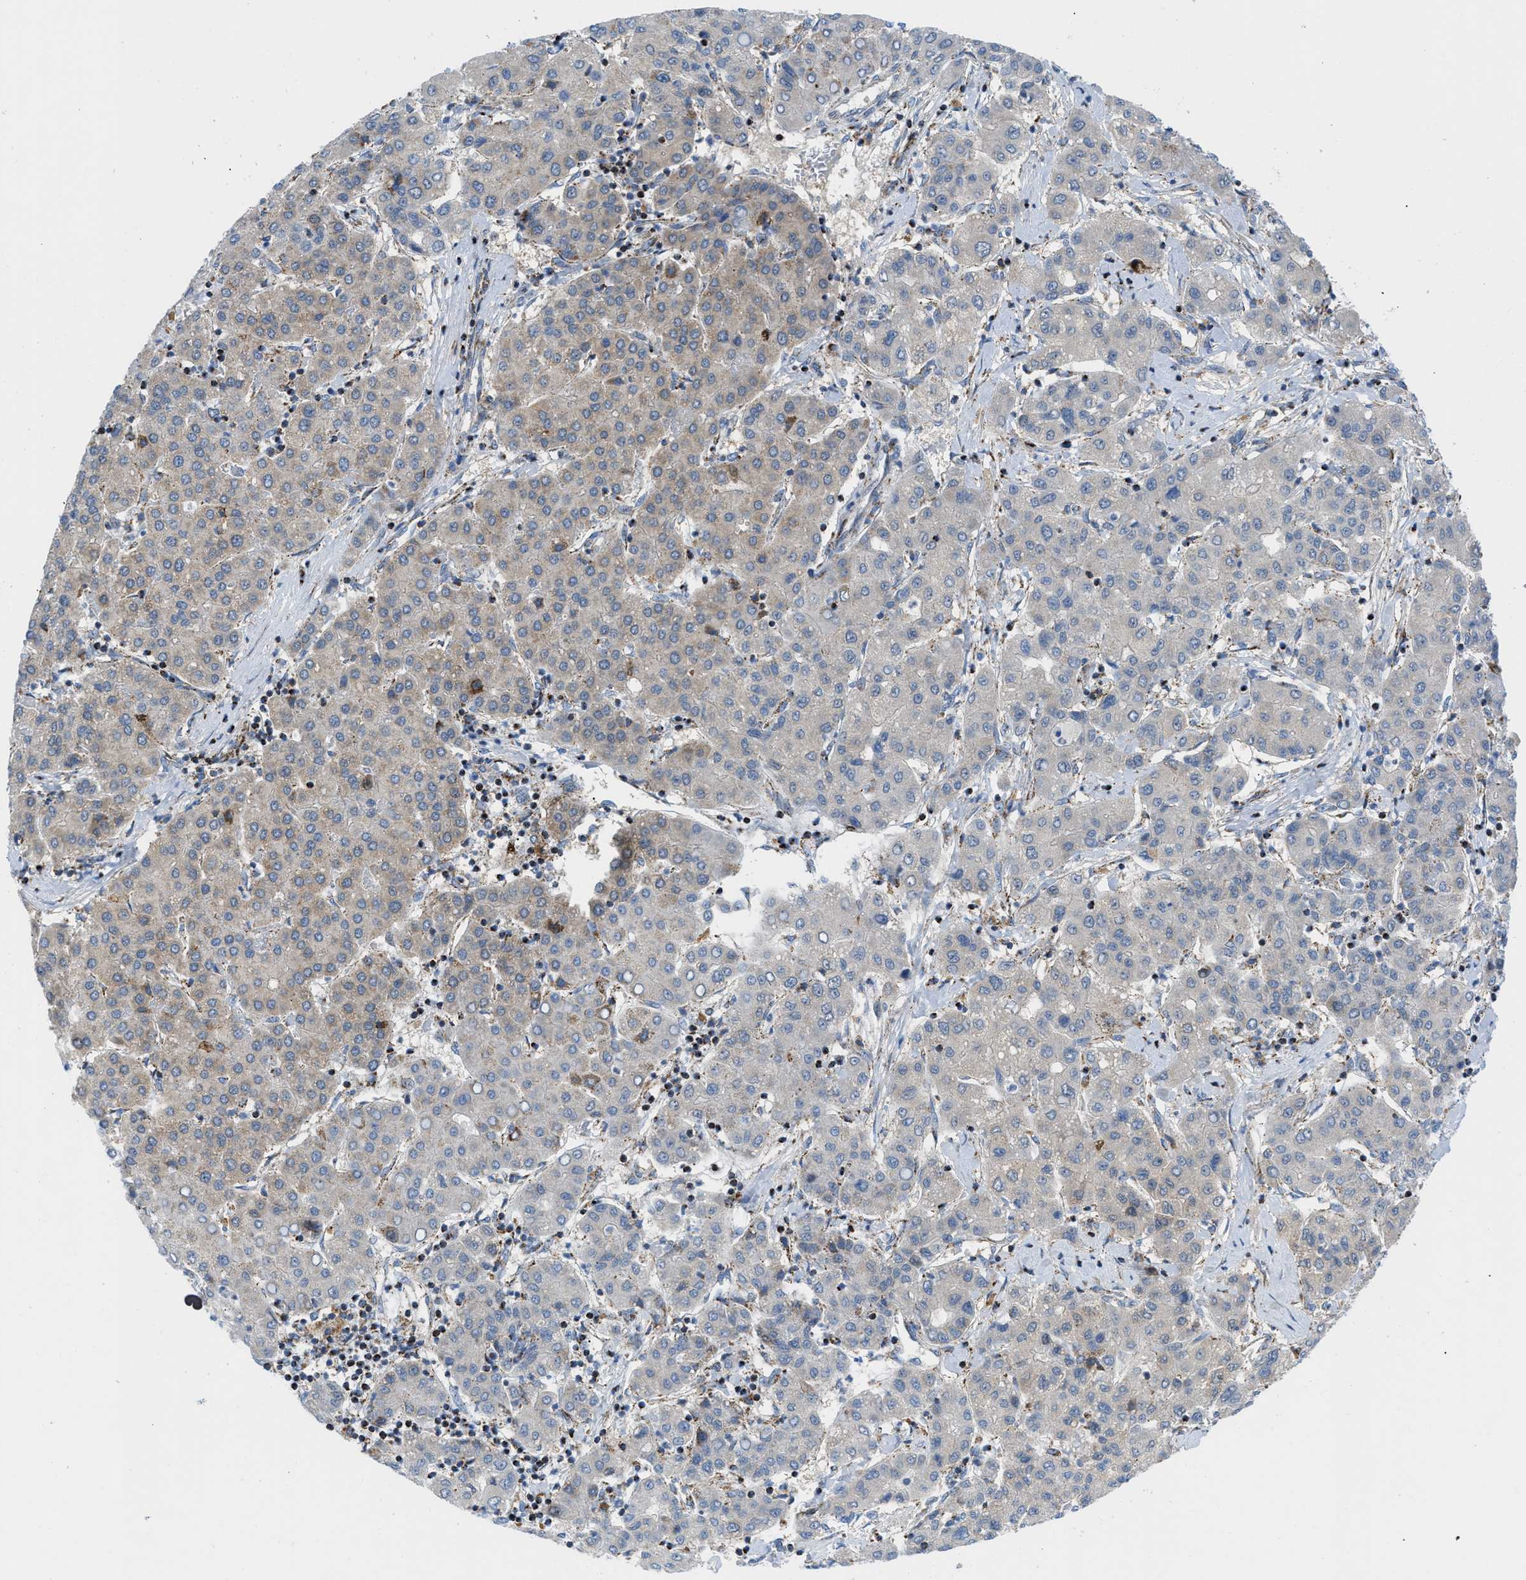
{"staining": {"intensity": "weak", "quantity": "25%-75%", "location": "cytoplasmic/membranous"}, "tissue": "liver cancer", "cell_type": "Tumor cells", "image_type": "cancer", "snomed": [{"axis": "morphology", "description": "Carcinoma, Hepatocellular, NOS"}, {"axis": "topography", "description": "Liver"}], "caption": "Liver hepatocellular carcinoma tissue displays weak cytoplasmic/membranous expression in about 25%-75% of tumor cells (DAB (3,3'-diaminobenzidine) IHC with brightfield microscopy, high magnification).", "gene": "RBBP9", "patient": {"sex": "male", "age": 65}}